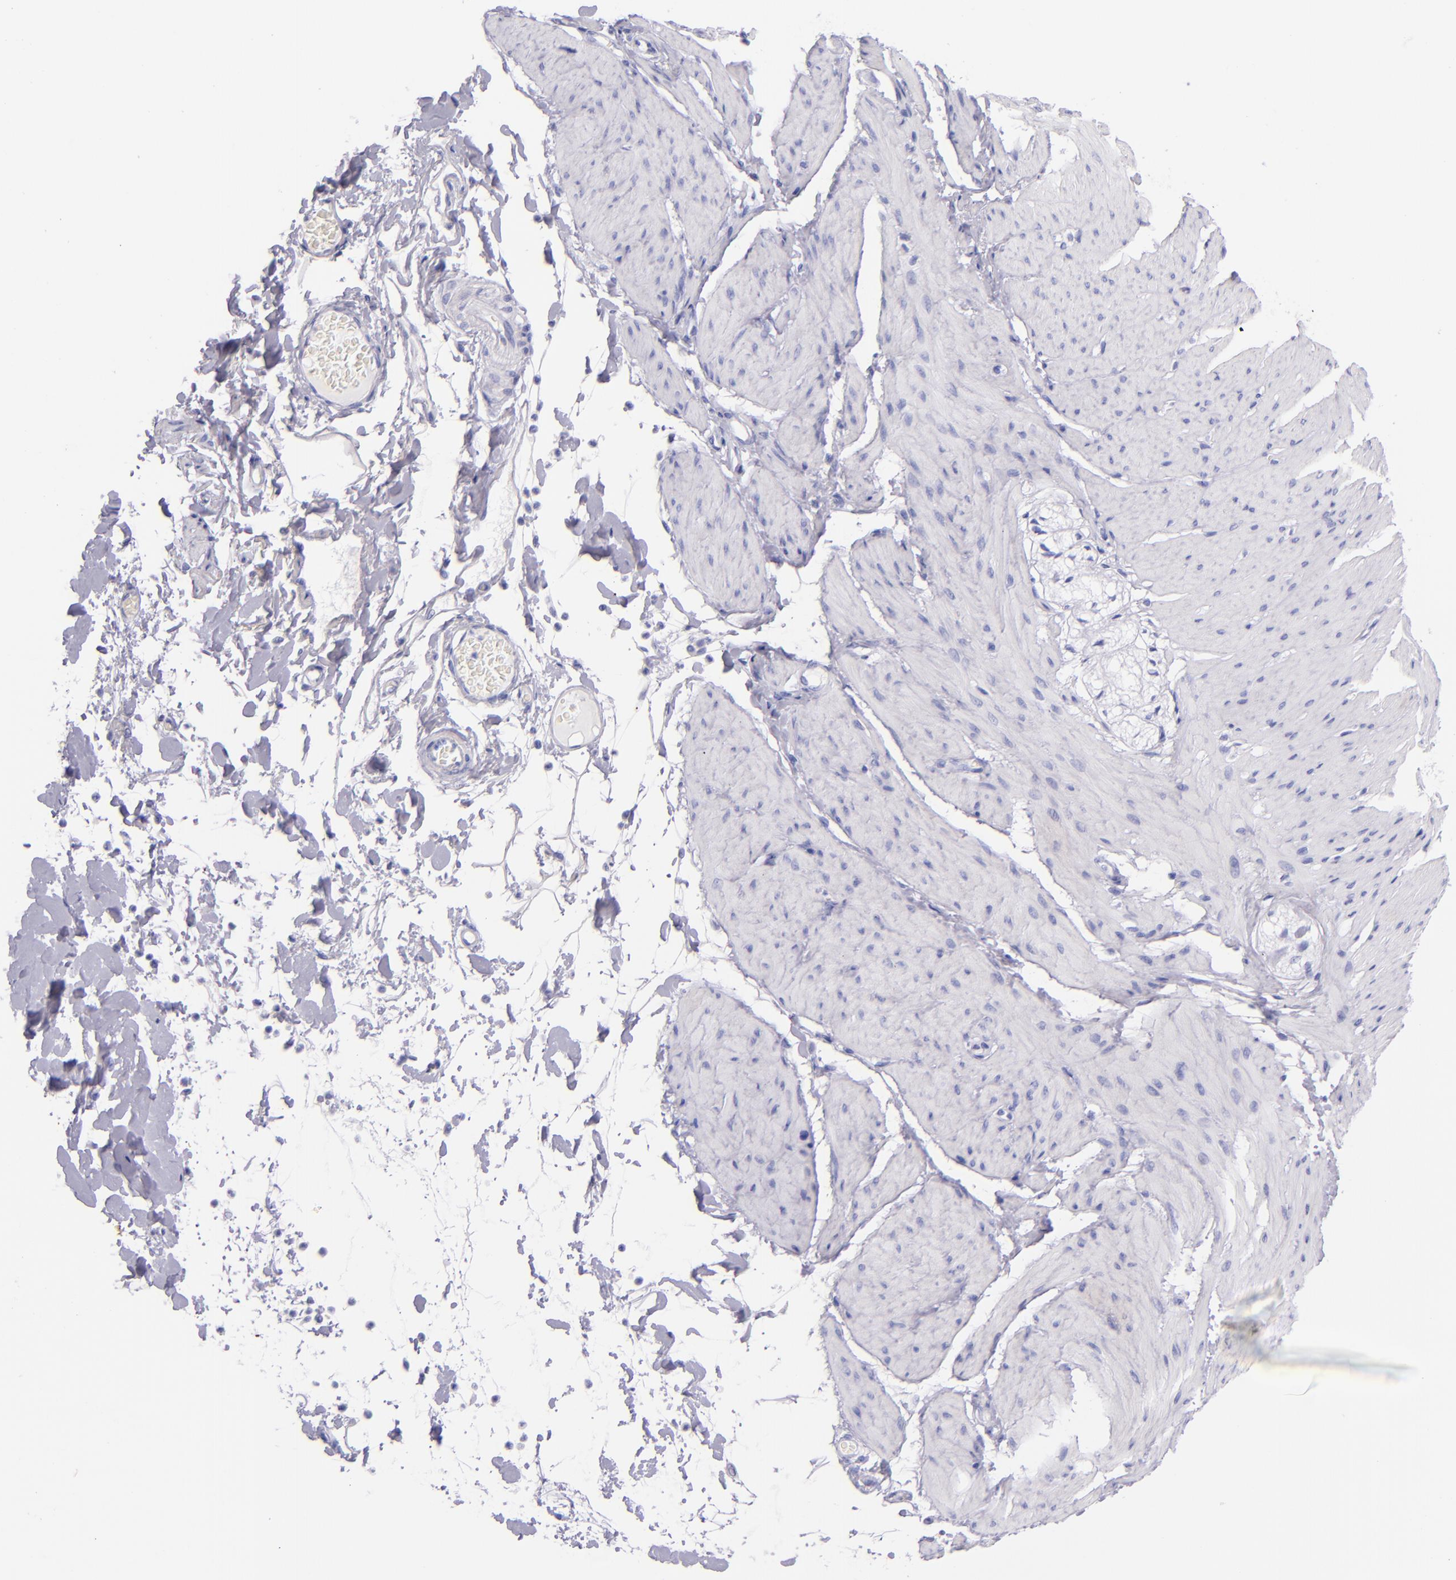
{"staining": {"intensity": "negative", "quantity": "none", "location": "none"}, "tissue": "smooth muscle", "cell_type": "Smooth muscle cells", "image_type": "normal", "snomed": [{"axis": "morphology", "description": "Normal tissue, NOS"}, {"axis": "topography", "description": "Smooth muscle"}, {"axis": "topography", "description": "Colon"}], "caption": "Smooth muscle was stained to show a protein in brown. There is no significant positivity in smooth muscle cells.", "gene": "SFTPA2", "patient": {"sex": "male", "age": 67}}